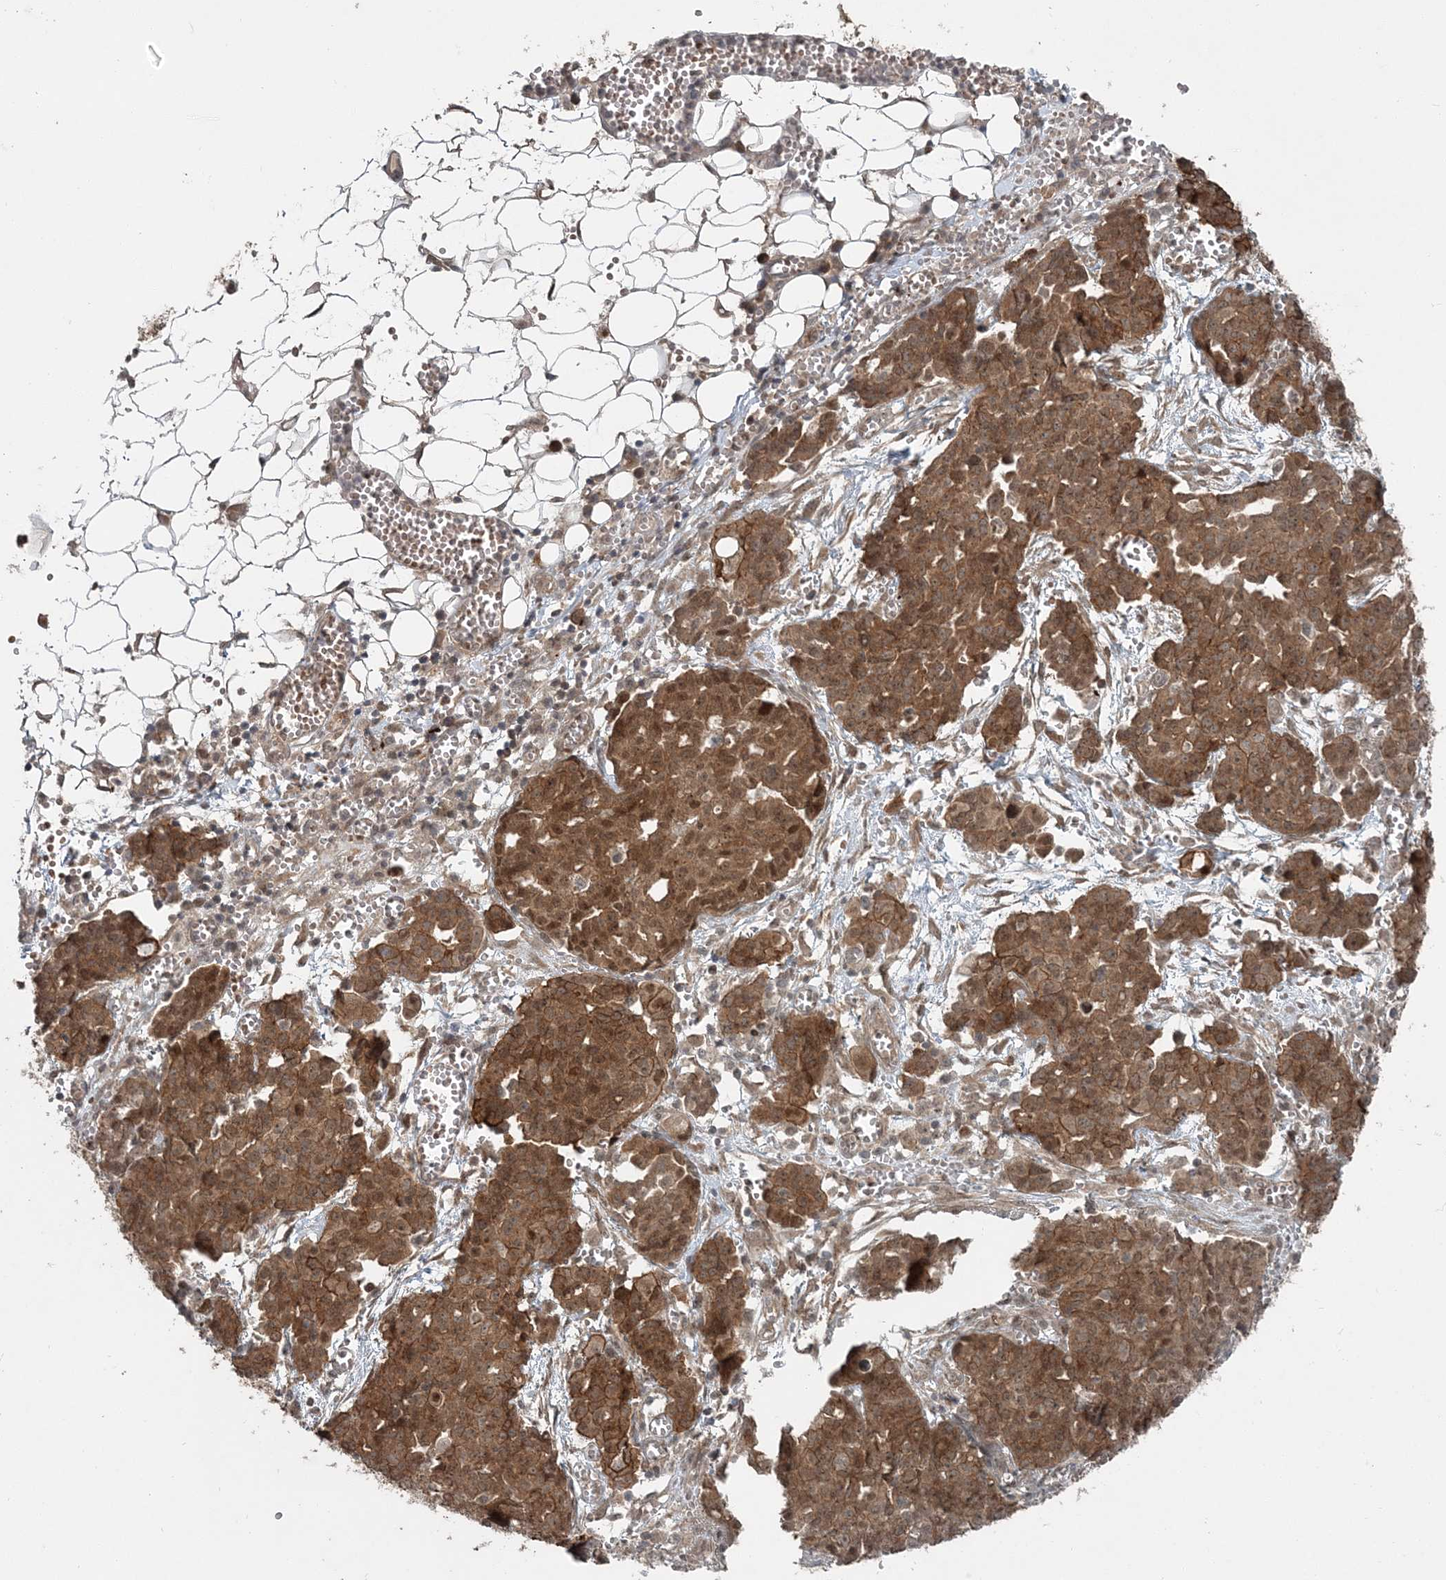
{"staining": {"intensity": "moderate", "quantity": ">75%", "location": "cytoplasmic/membranous,nuclear"}, "tissue": "ovarian cancer", "cell_type": "Tumor cells", "image_type": "cancer", "snomed": [{"axis": "morphology", "description": "Cystadenocarcinoma, serous, NOS"}, {"axis": "topography", "description": "Soft tissue"}, {"axis": "topography", "description": "Ovary"}], "caption": "An immunohistochemistry (IHC) photomicrograph of tumor tissue is shown. Protein staining in brown labels moderate cytoplasmic/membranous and nuclear positivity in ovarian cancer (serous cystadenocarcinoma) within tumor cells.", "gene": "FBXL17", "patient": {"sex": "female", "age": 57}}